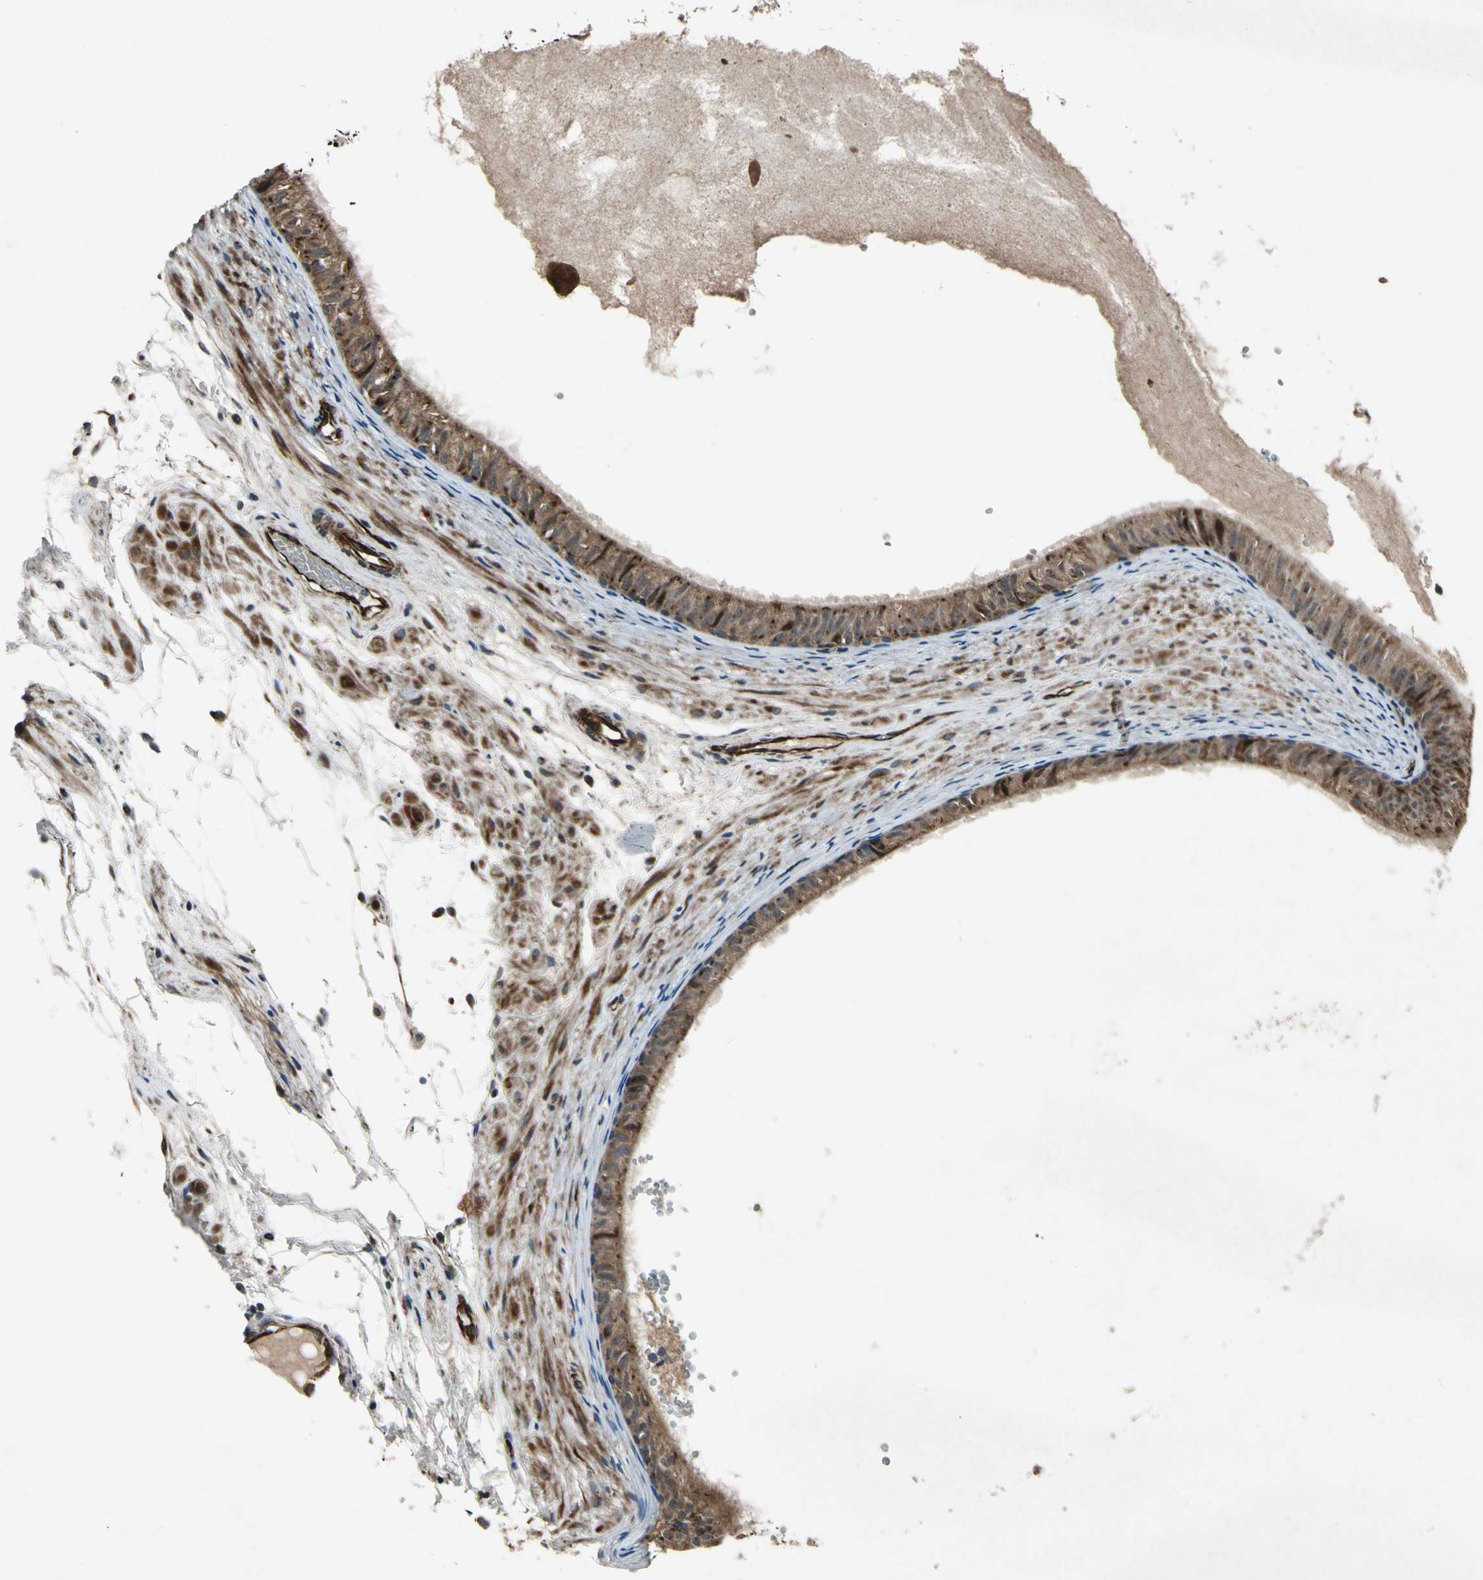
{"staining": {"intensity": "strong", "quantity": ">75%", "location": "cytoplasmic/membranous"}, "tissue": "epididymis", "cell_type": "Glandular cells", "image_type": "normal", "snomed": [{"axis": "morphology", "description": "Normal tissue, NOS"}, {"axis": "morphology", "description": "Atrophy, NOS"}, {"axis": "topography", "description": "Testis"}, {"axis": "topography", "description": "Epididymis"}], "caption": "DAB immunohistochemical staining of normal human epididymis exhibits strong cytoplasmic/membranous protein expression in approximately >75% of glandular cells.", "gene": "EXD2", "patient": {"sex": "male", "age": 18}}